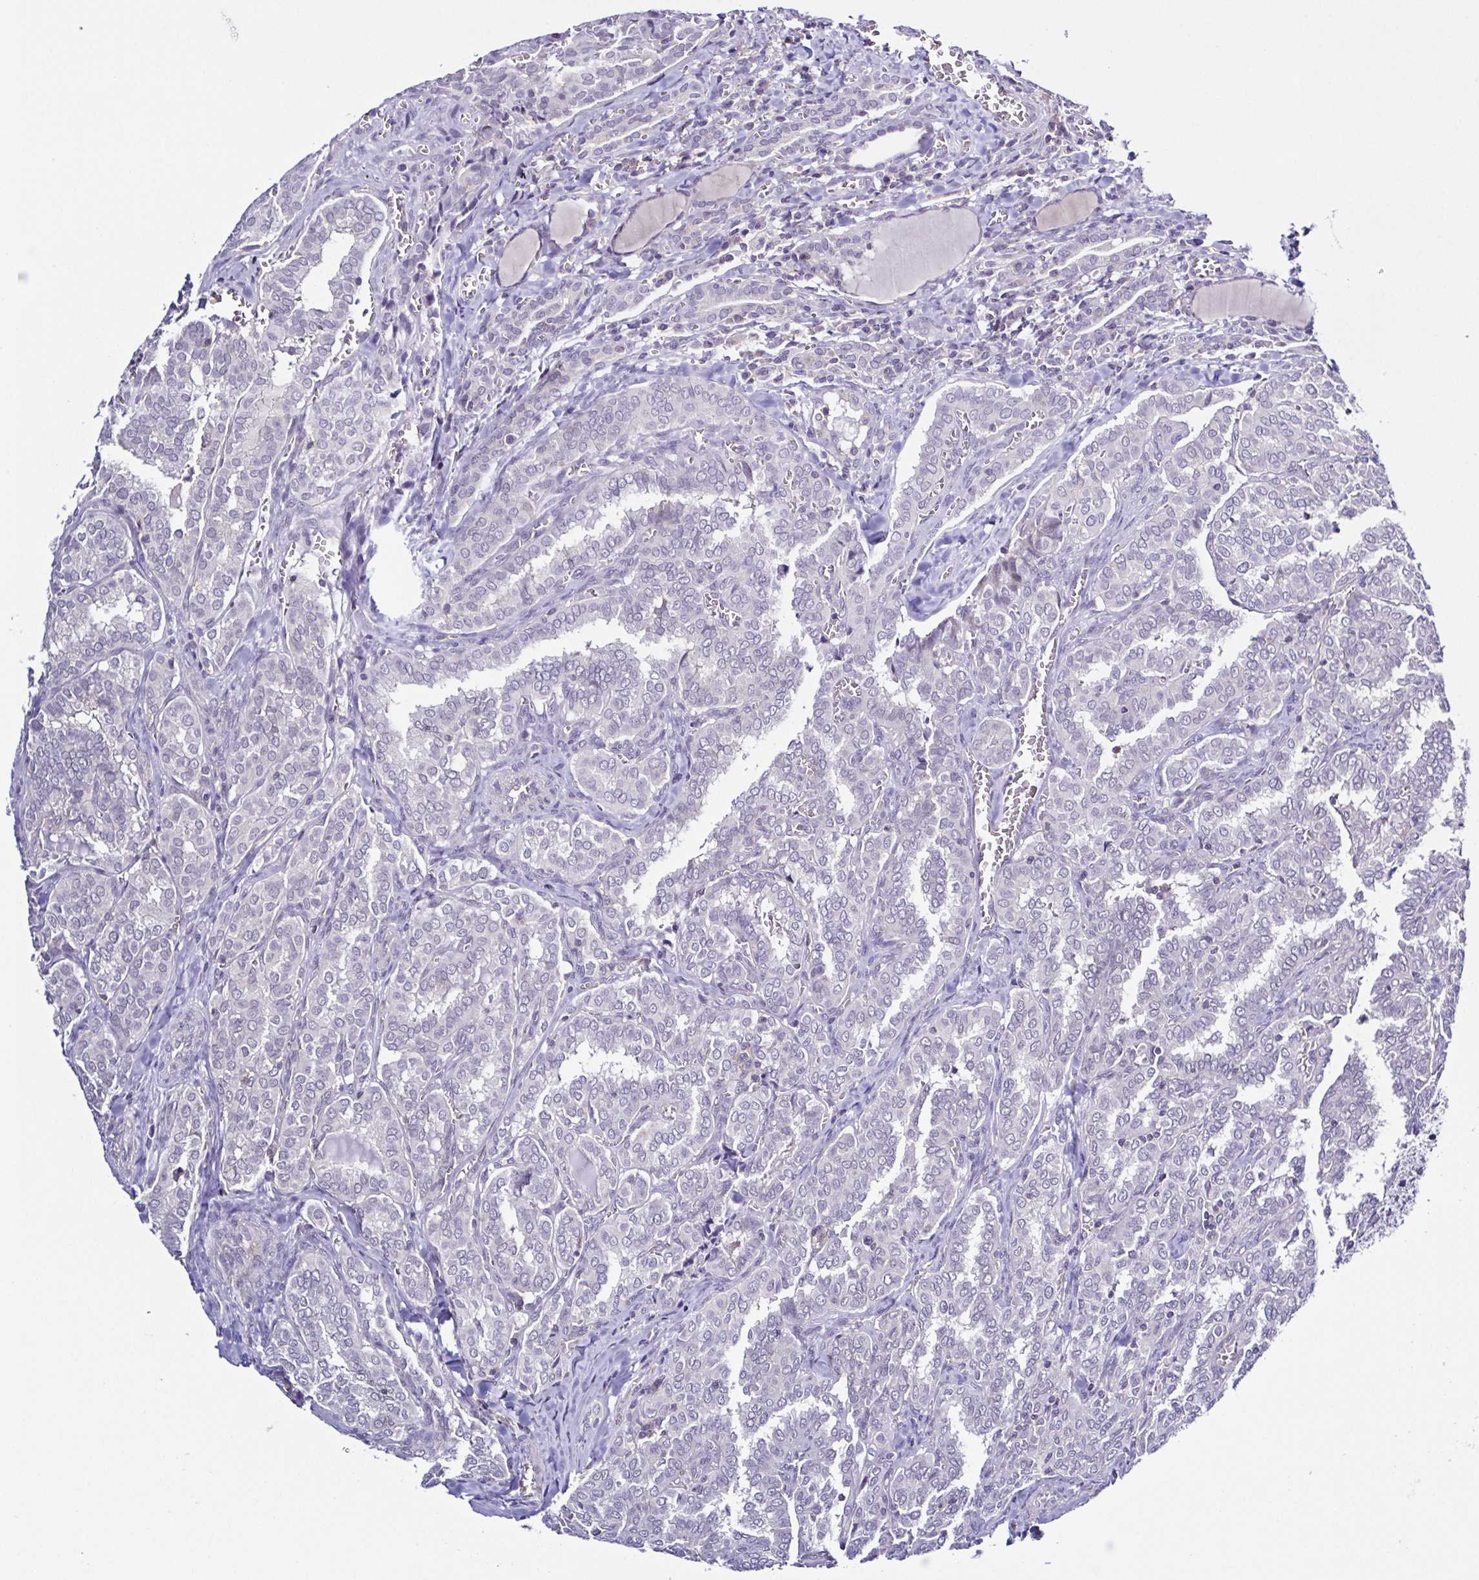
{"staining": {"intensity": "negative", "quantity": "none", "location": "none"}, "tissue": "thyroid cancer", "cell_type": "Tumor cells", "image_type": "cancer", "snomed": [{"axis": "morphology", "description": "Papillary adenocarcinoma, NOS"}, {"axis": "topography", "description": "Thyroid gland"}], "caption": "Thyroid papillary adenocarcinoma stained for a protein using IHC shows no staining tumor cells.", "gene": "TNNT2", "patient": {"sex": "female", "age": 30}}